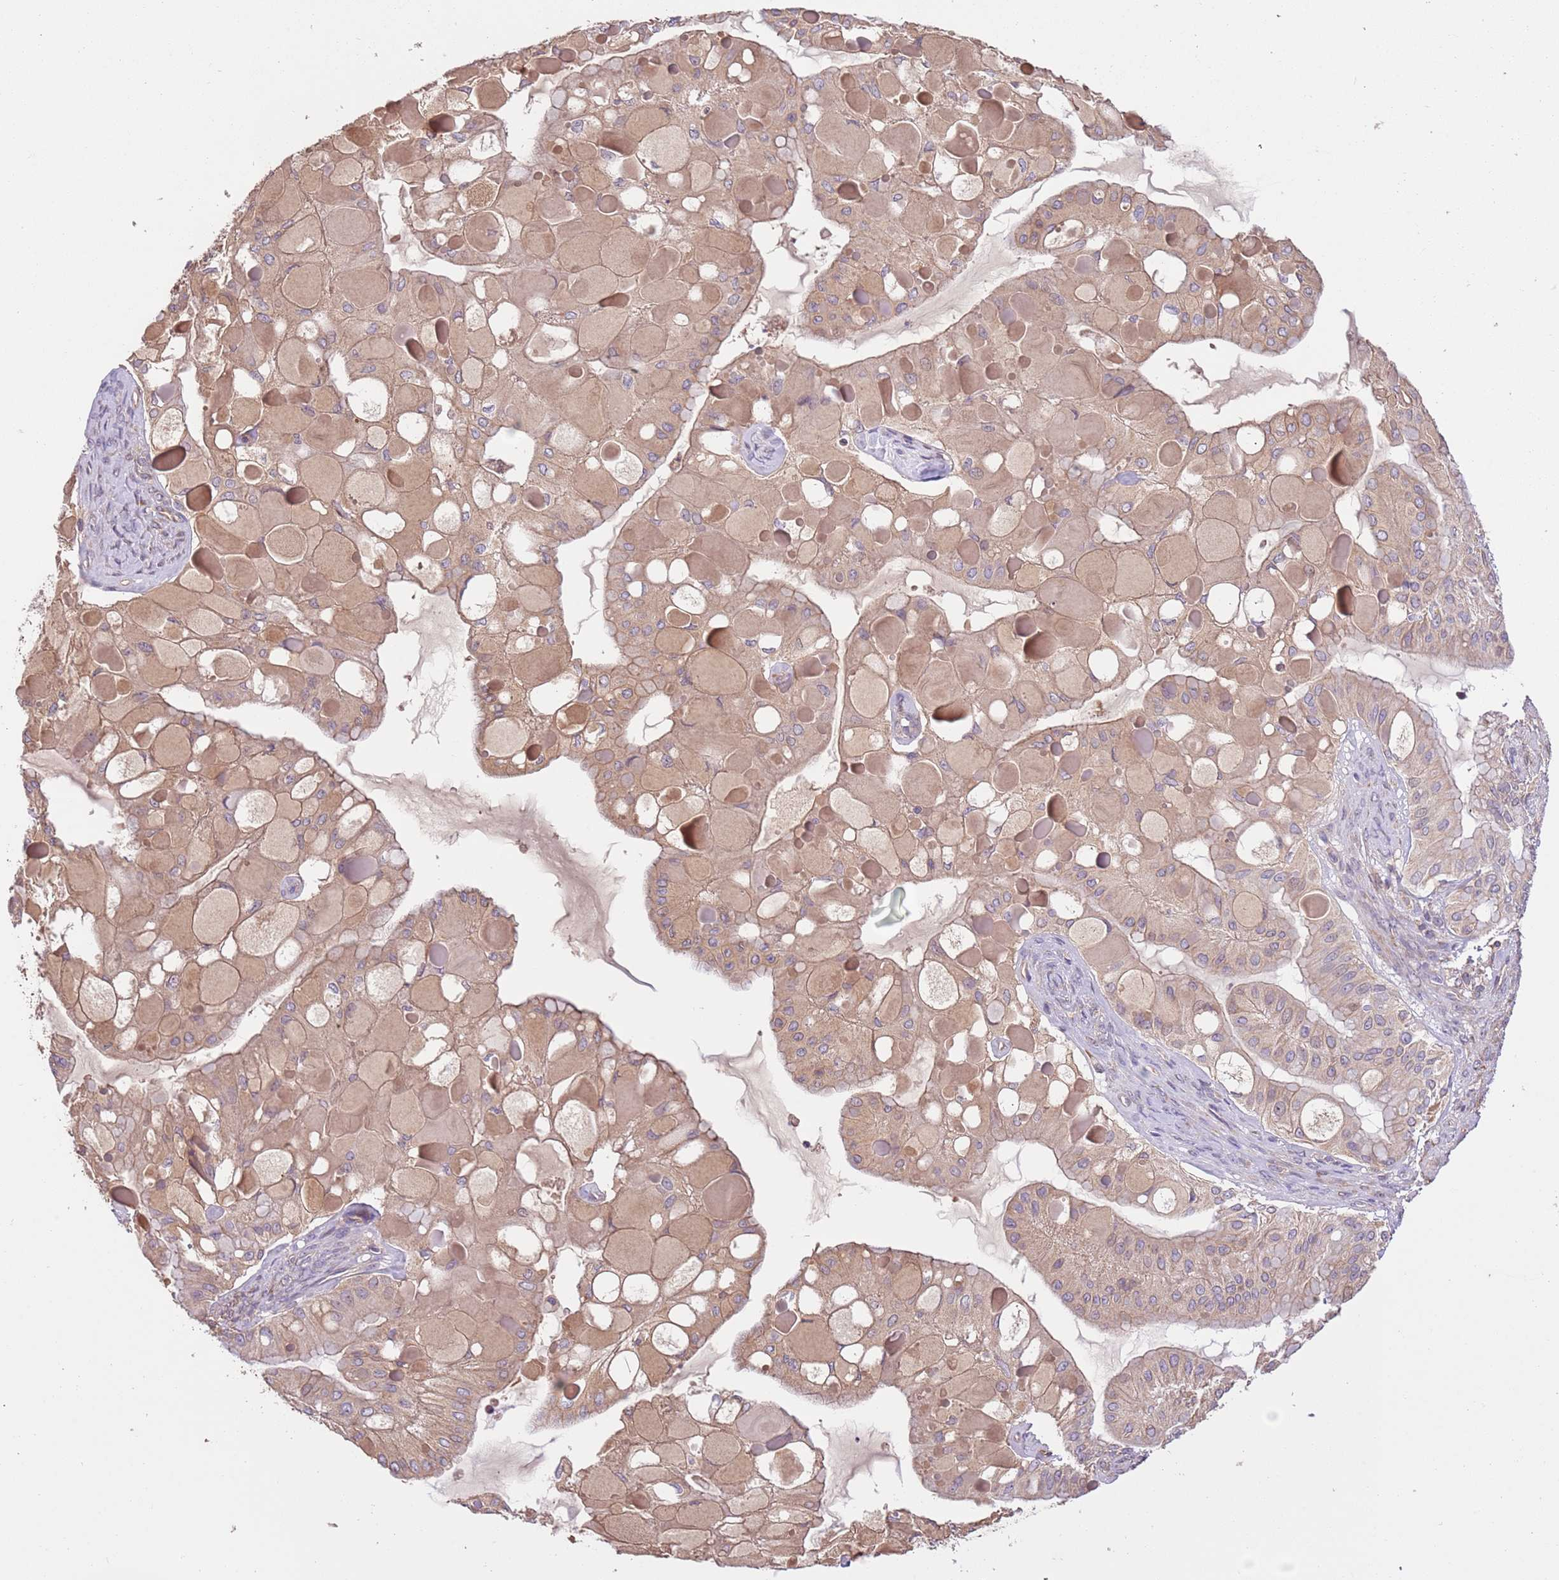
{"staining": {"intensity": "moderate", "quantity": ">75%", "location": "cytoplasmic/membranous"}, "tissue": "ovarian cancer", "cell_type": "Tumor cells", "image_type": "cancer", "snomed": [{"axis": "morphology", "description": "Cystadenocarcinoma, mucinous, NOS"}, {"axis": "topography", "description": "Ovary"}], "caption": "Immunohistochemical staining of human ovarian mucinous cystadenocarcinoma exhibits medium levels of moderate cytoplasmic/membranous protein expression in about >75% of tumor cells.", "gene": "FAM89B", "patient": {"sex": "female", "age": 61}}